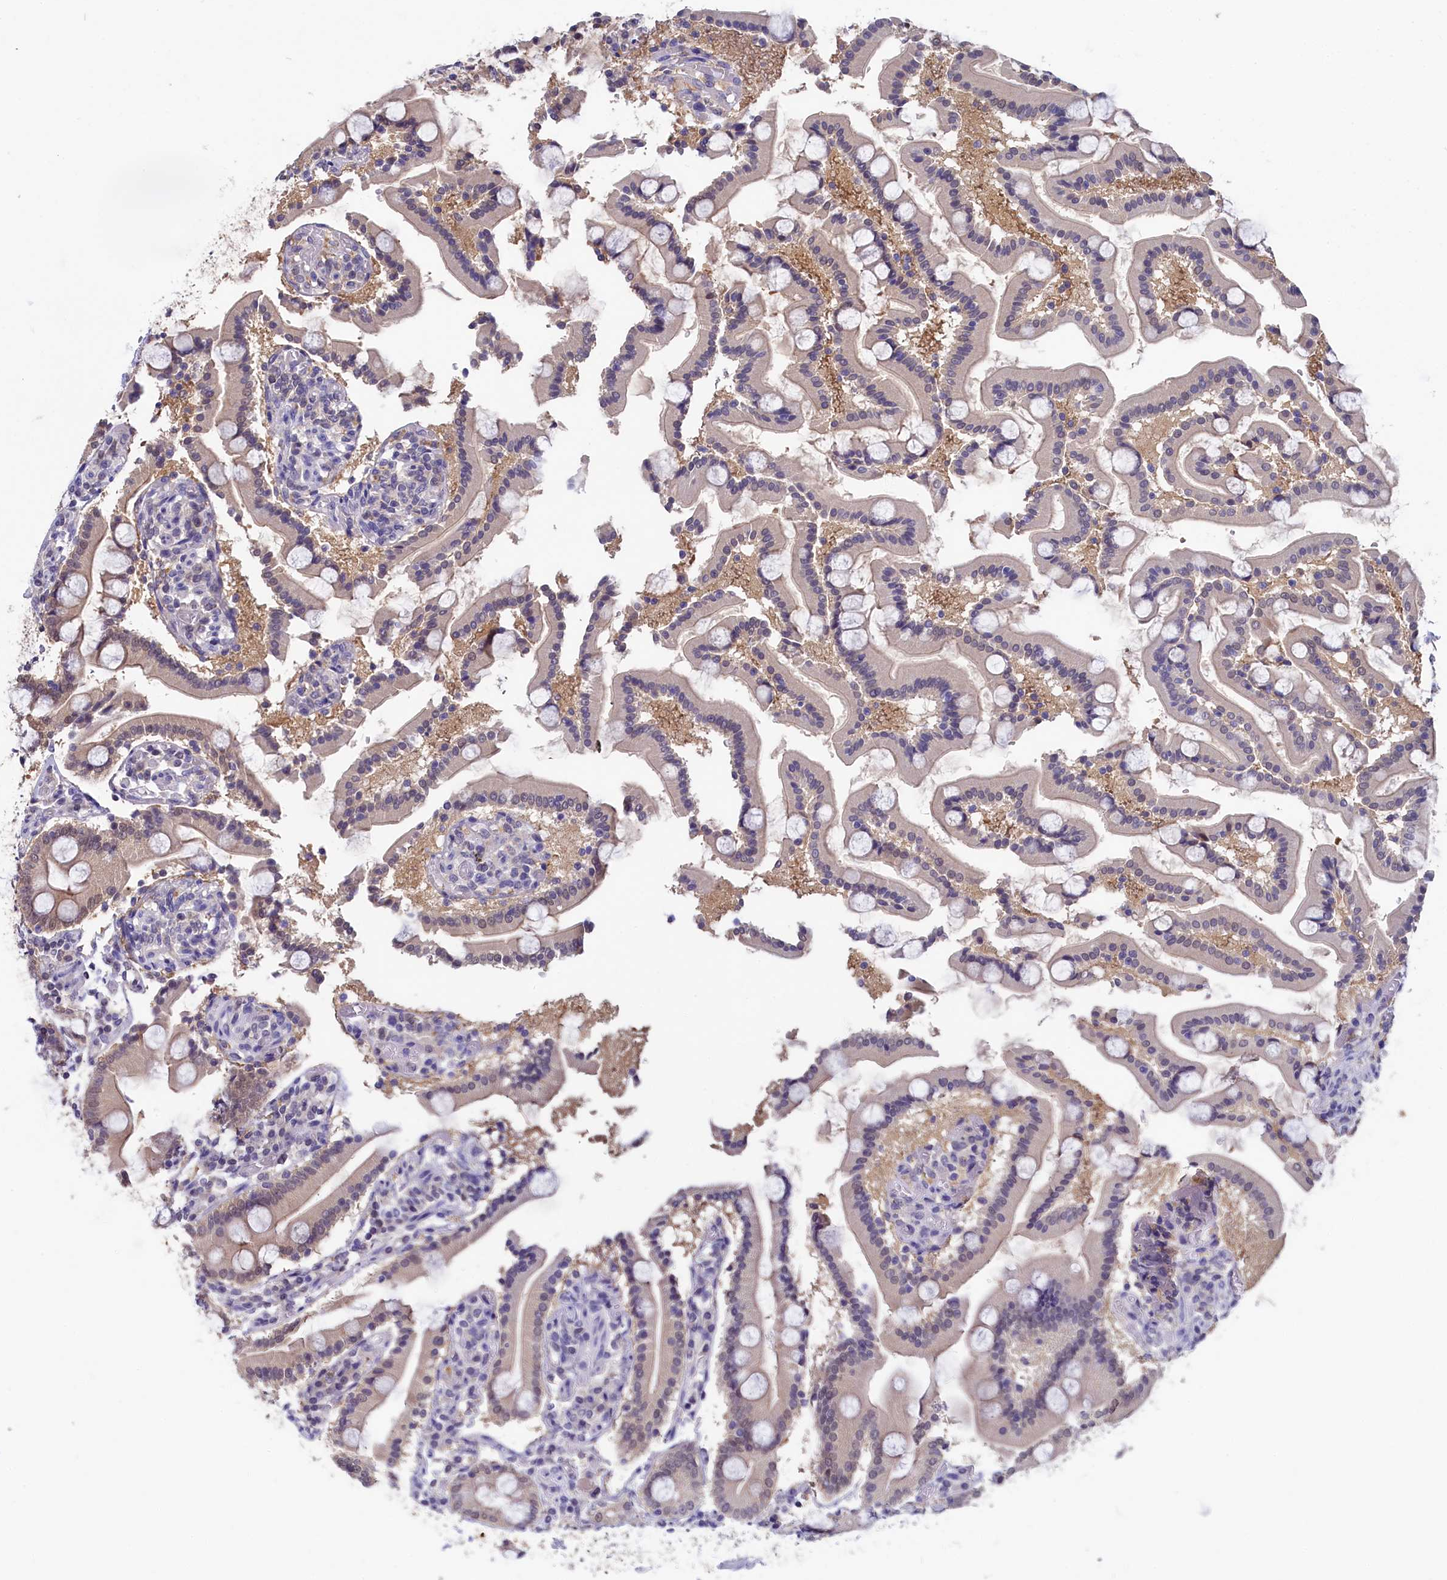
{"staining": {"intensity": "weak", "quantity": "<25%", "location": "nuclear"}, "tissue": "duodenum", "cell_type": "Glandular cells", "image_type": "normal", "snomed": [{"axis": "morphology", "description": "Normal tissue, NOS"}, {"axis": "topography", "description": "Duodenum"}], "caption": "This is a image of immunohistochemistry (IHC) staining of benign duodenum, which shows no positivity in glandular cells. (Immunohistochemistry, brightfield microscopy, high magnification).", "gene": "C11orf54", "patient": {"sex": "male", "age": 55}}